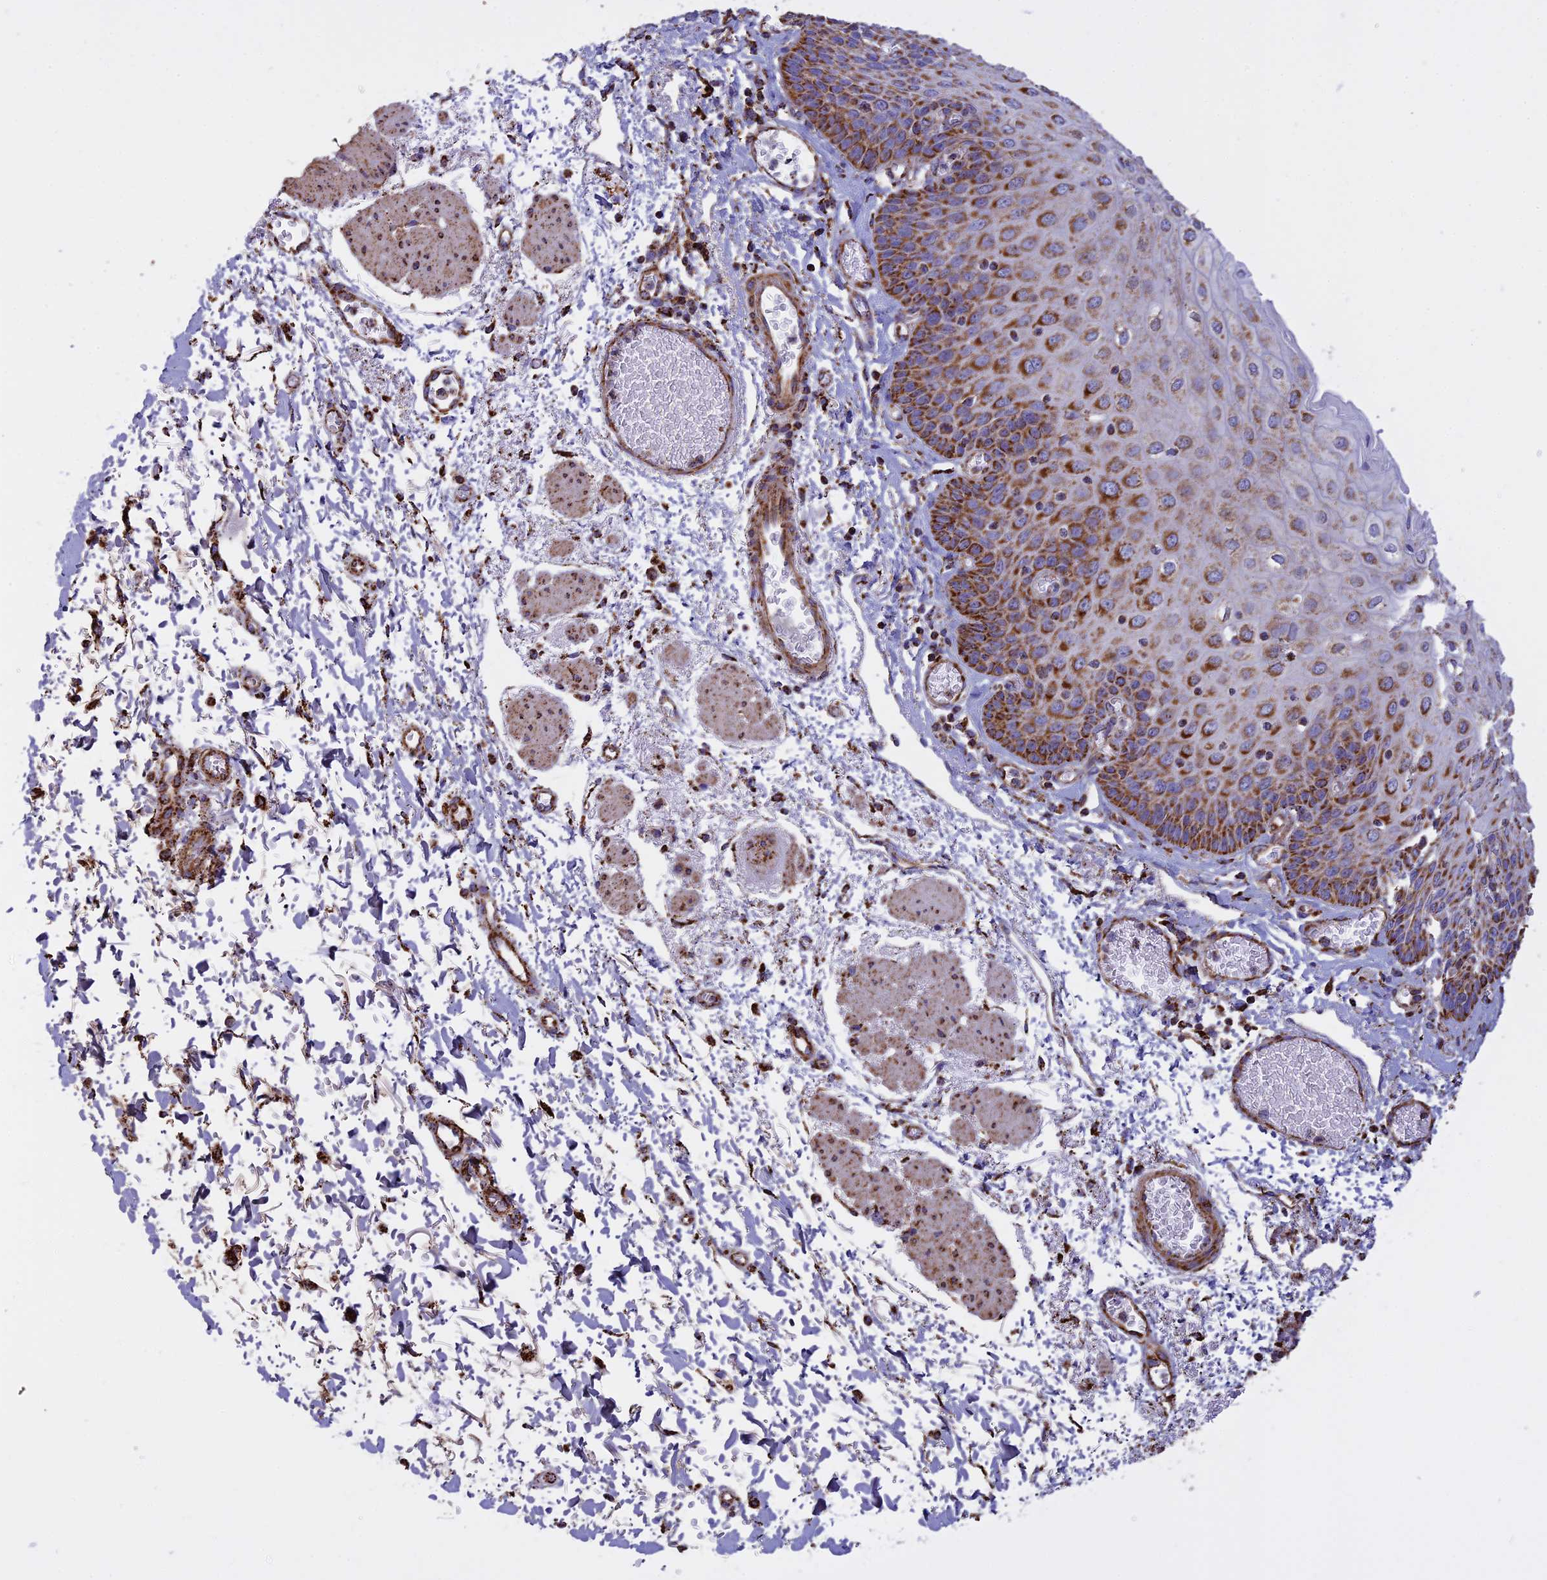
{"staining": {"intensity": "moderate", "quantity": ">75%", "location": "cytoplasmic/membranous"}, "tissue": "esophagus", "cell_type": "Squamous epithelial cells", "image_type": "normal", "snomed": [{"axis": "morphology", "description": "Normal tissue, NOS"}, {"axis": "topography", "description": "Esophagus"}], "caption": "Immunohistochemical staining of benign human esophagus exhibits medium levels of moderate cytoplasmic/membranous positivity in approximately >75% of squamous epithelial cells. Immunohistochemistry stains the protein in brown and the nuclei are stained blue.", "gene": "KCNG1", "patient": {"sex": "male", "age": 81}}